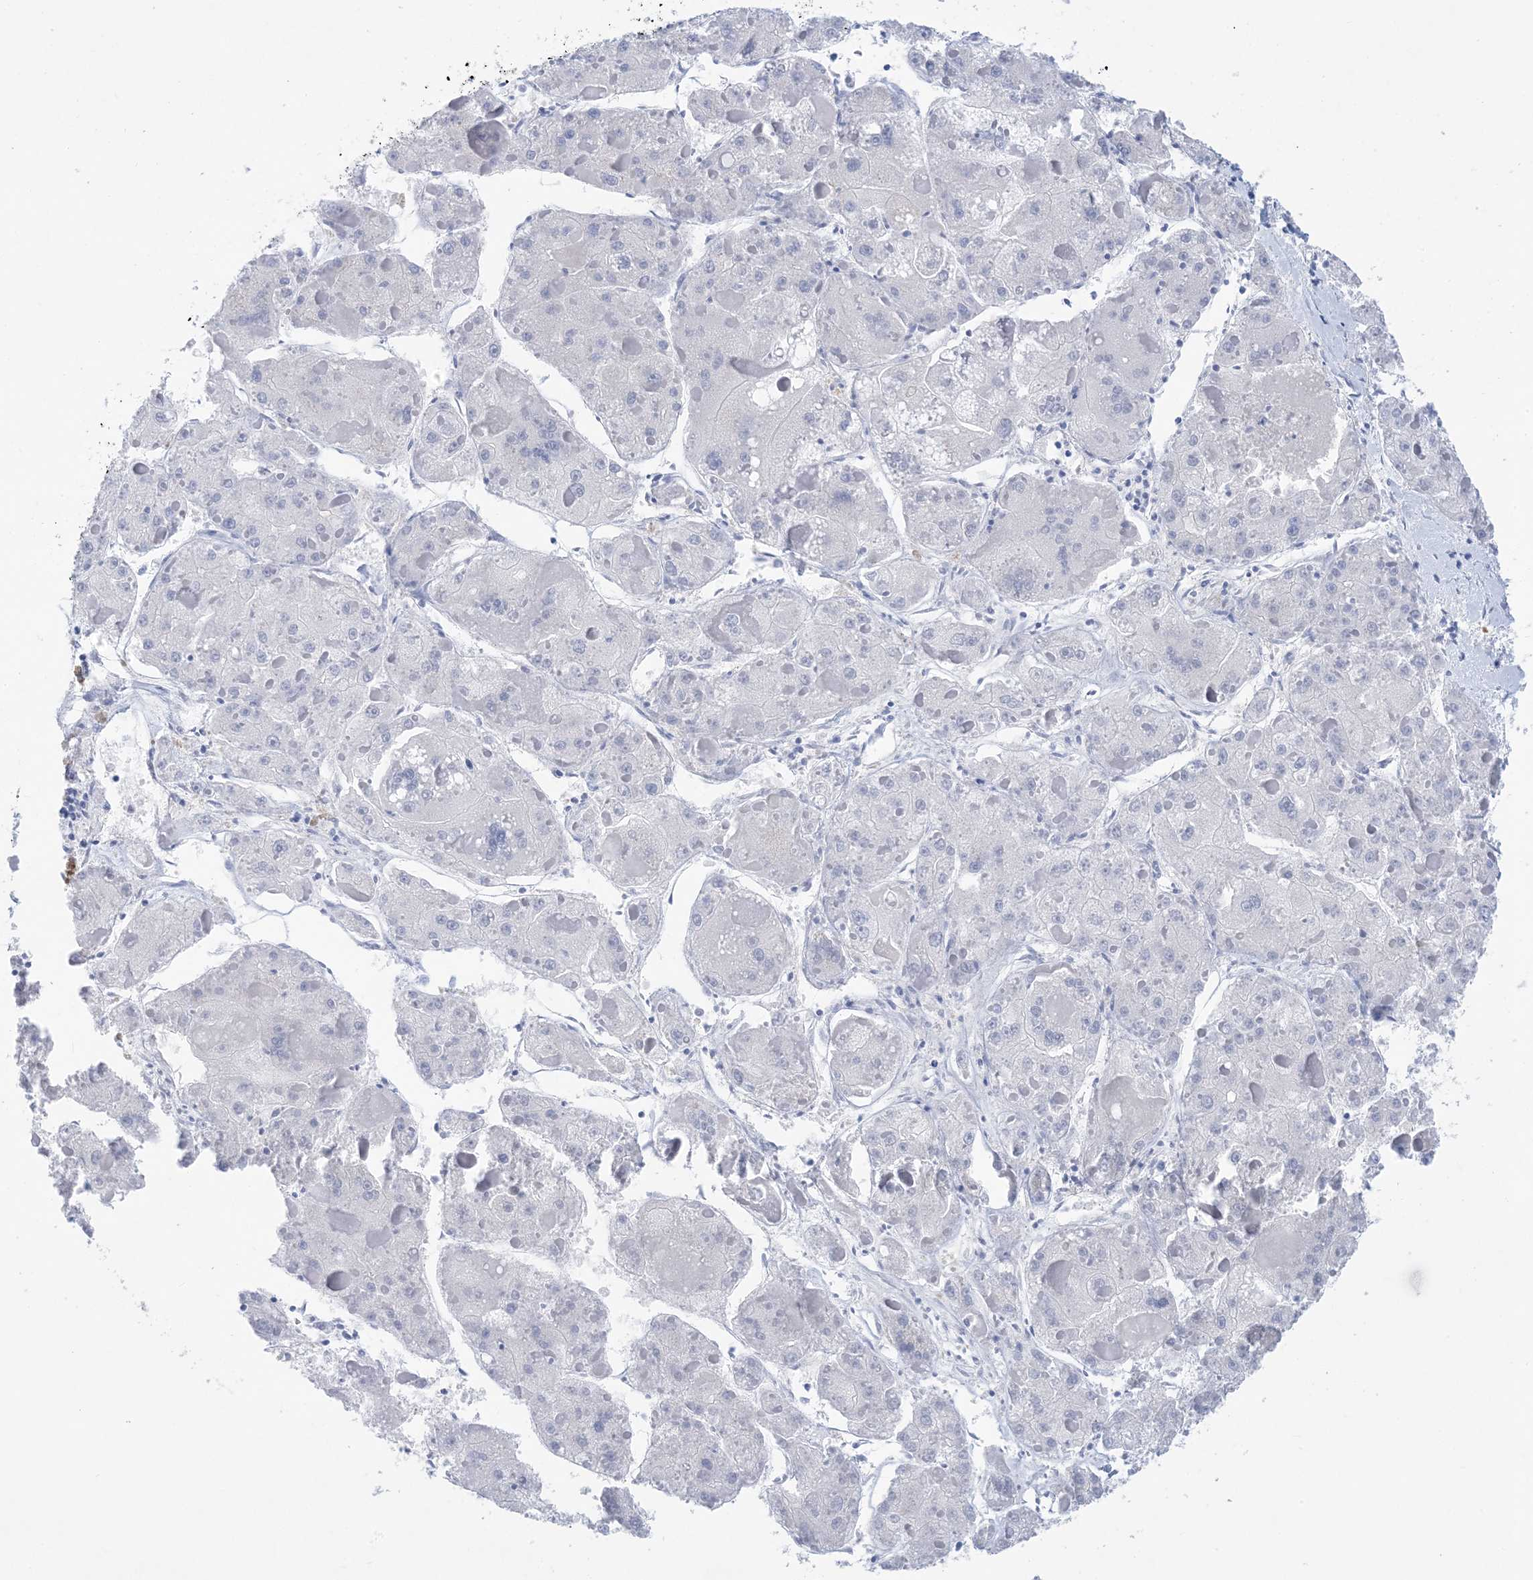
{"staining": {"intensity": "negative", "quantity": "none", "location": "none"}, "tissue": "liver cancer", "cell_type": "Tumor cells", "image_type": "cancer", "snomed": [{"axis": "morphology", "description": "Carcinoma, Hepatocellular, NOS"}, {"axis": "topography", "description": "Liver"}], "caption": "An IHC histopathology image of hepatocellular carcinoma (liver) is shown. There is no staining in tumor cells of hepatocellular carcinoma (liver).", "gene": "SH3YL1", "patient": {"sex": "female", "age": 73}}